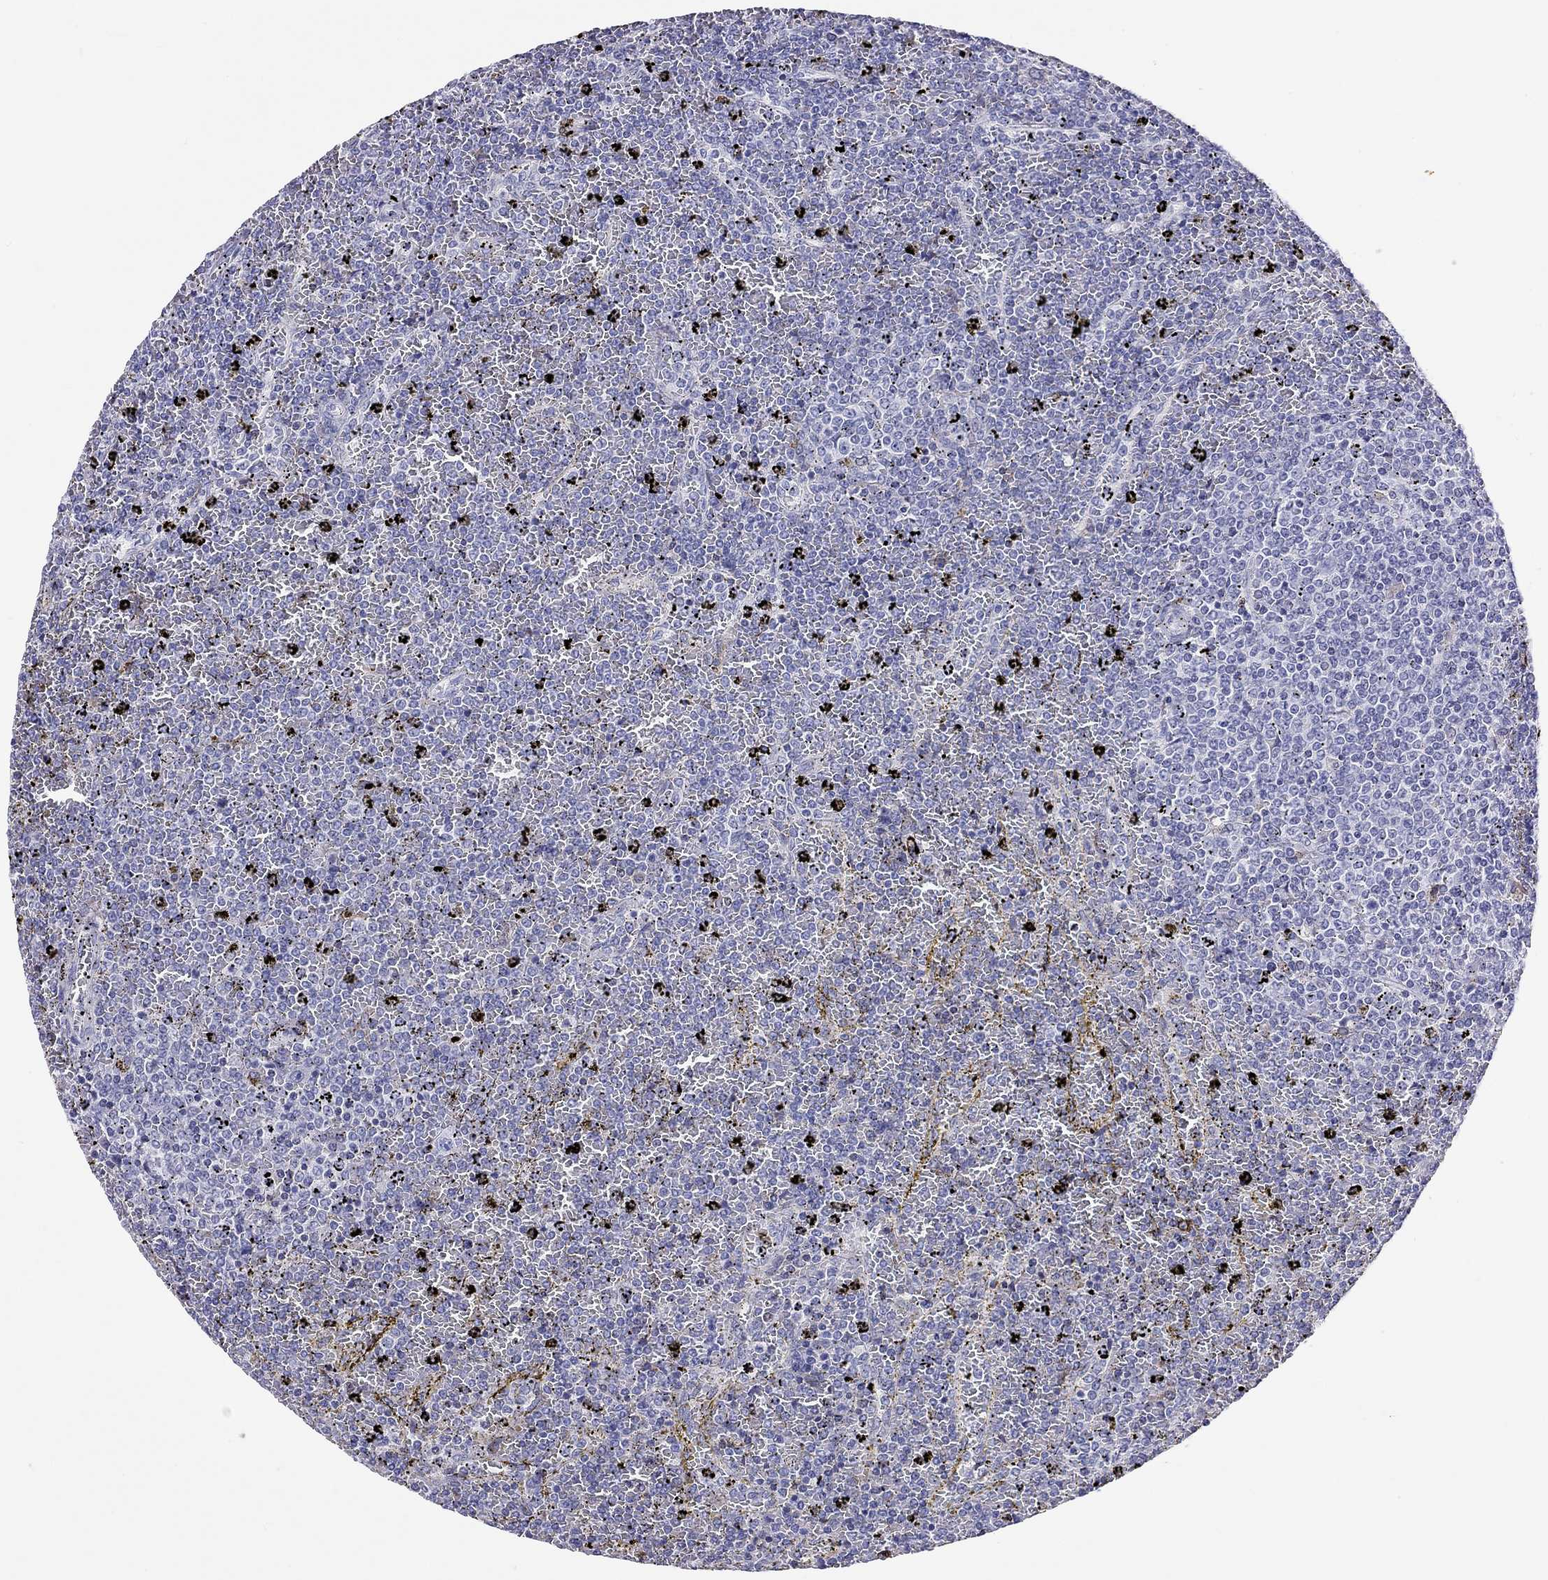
{"staining": {"intensity": "negative", "quantity": "none", "location": "none"}, "tissue": "lymphoma", "cell_type": "Tumor cells", "image_type": "cancer", "snomed": [{"axis": "morphology", "description": "Malignant lymphoma, non-Hodgkin's type, Low grade"}, {"axis": "topography", "description": "Spleen"}], "caption": "The immunohistochemistry micrograph has no significant expression in tumor cells of low-grade malignant lymphoma, non-Hodgkin's type tissue.", "gene": "SLC46A2", "patient": {"sex": "female", "age": 77}}